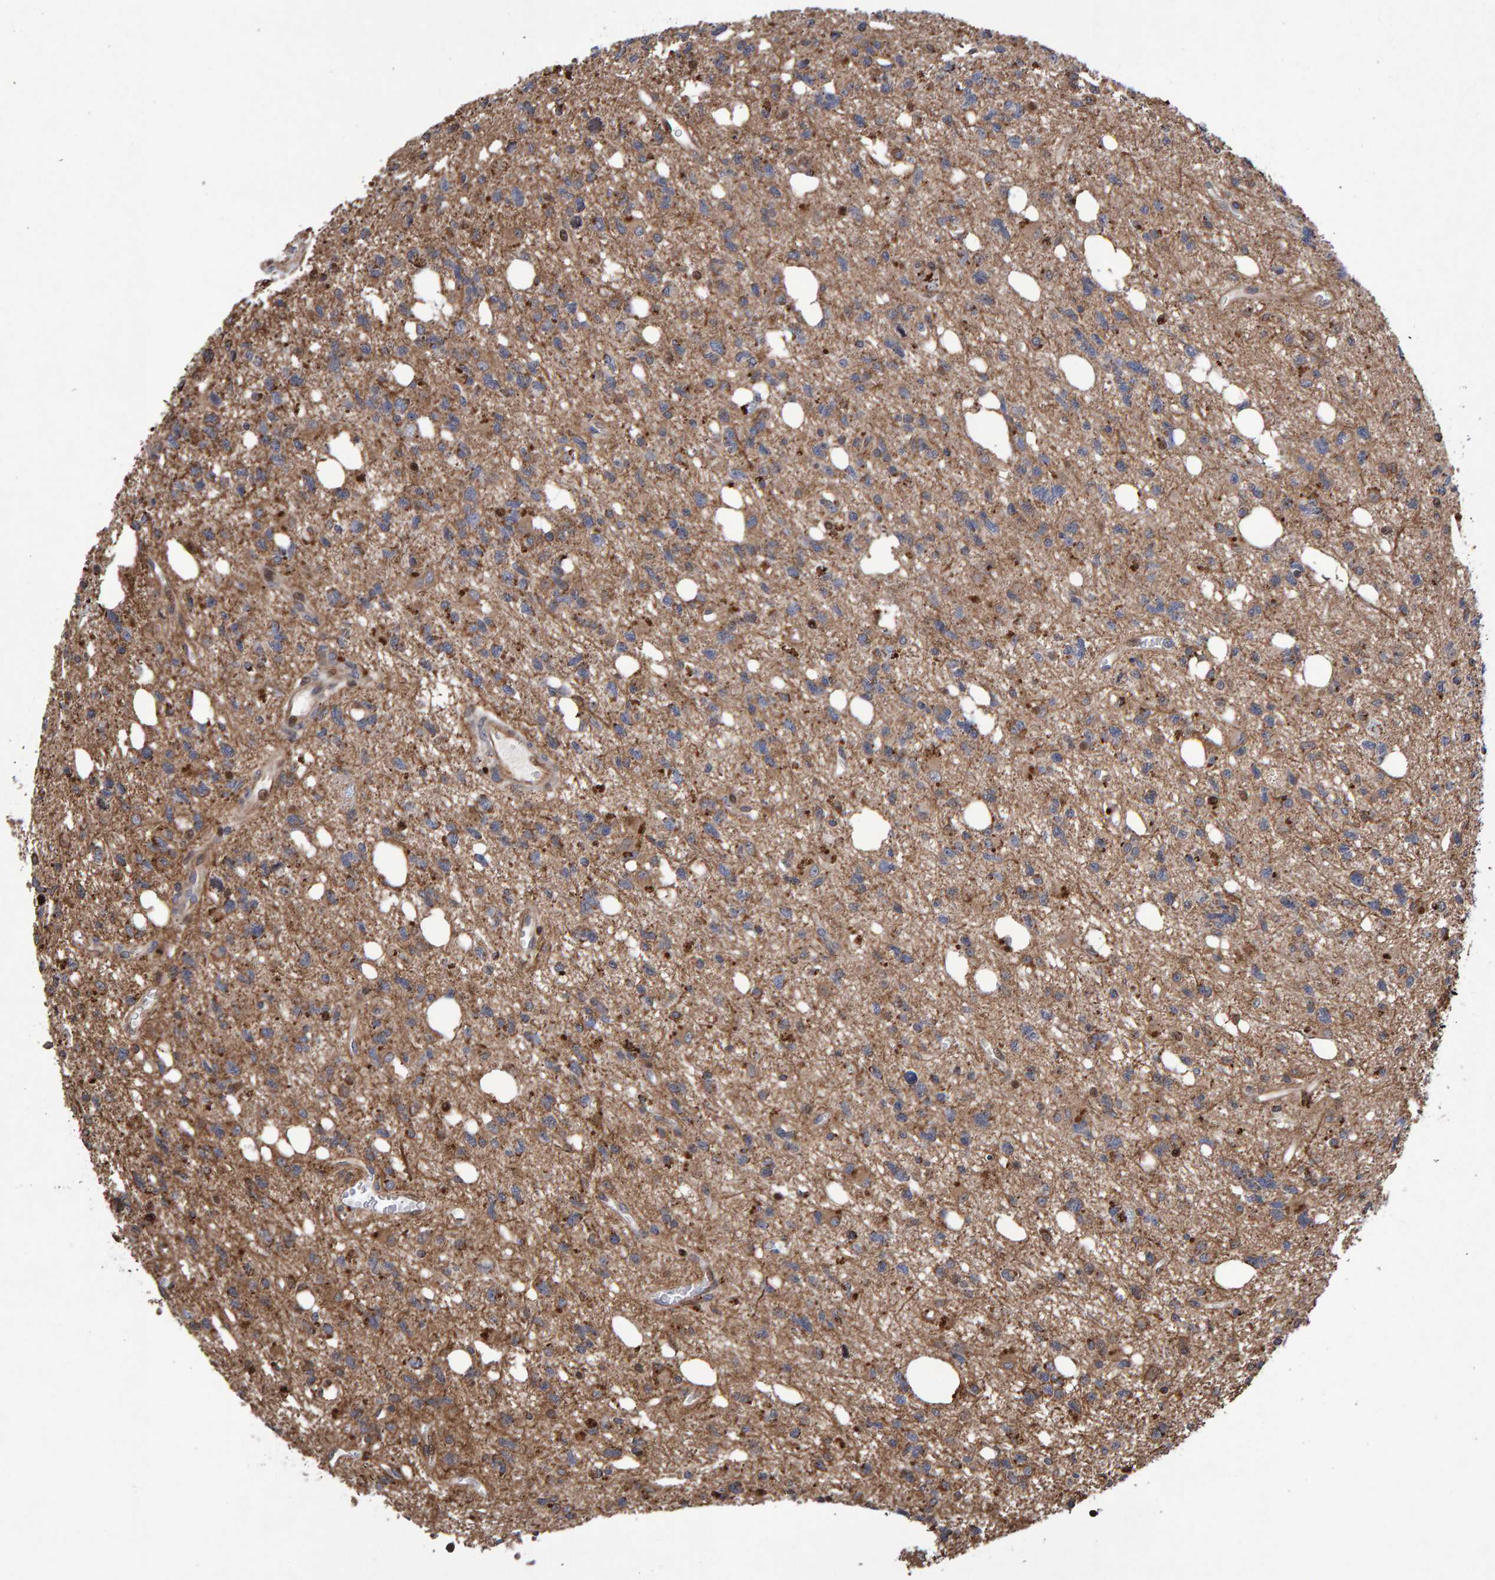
{"staining": {"intensity": "moderate", "quantity": ">75%", "location": "cytoplasmic/membranous"}, "tissue": "glioma", "cell_type": "Tumor cells", "image_type": "cancer", "snomed": [{"axis": "morphology", "description": "Glioma, malignant, High grade"}, {"axis": "topography", "description": "Brain"}], "caption": "DAB (3,3'-diaminobenzidine) immunohistochemical staining of glioma reveals moderate cytoplasmic/membranous protein expression in approximately >75% of tumor cells.", "gene": "PECR", "patient": {"sex": "female", "age": 62}}